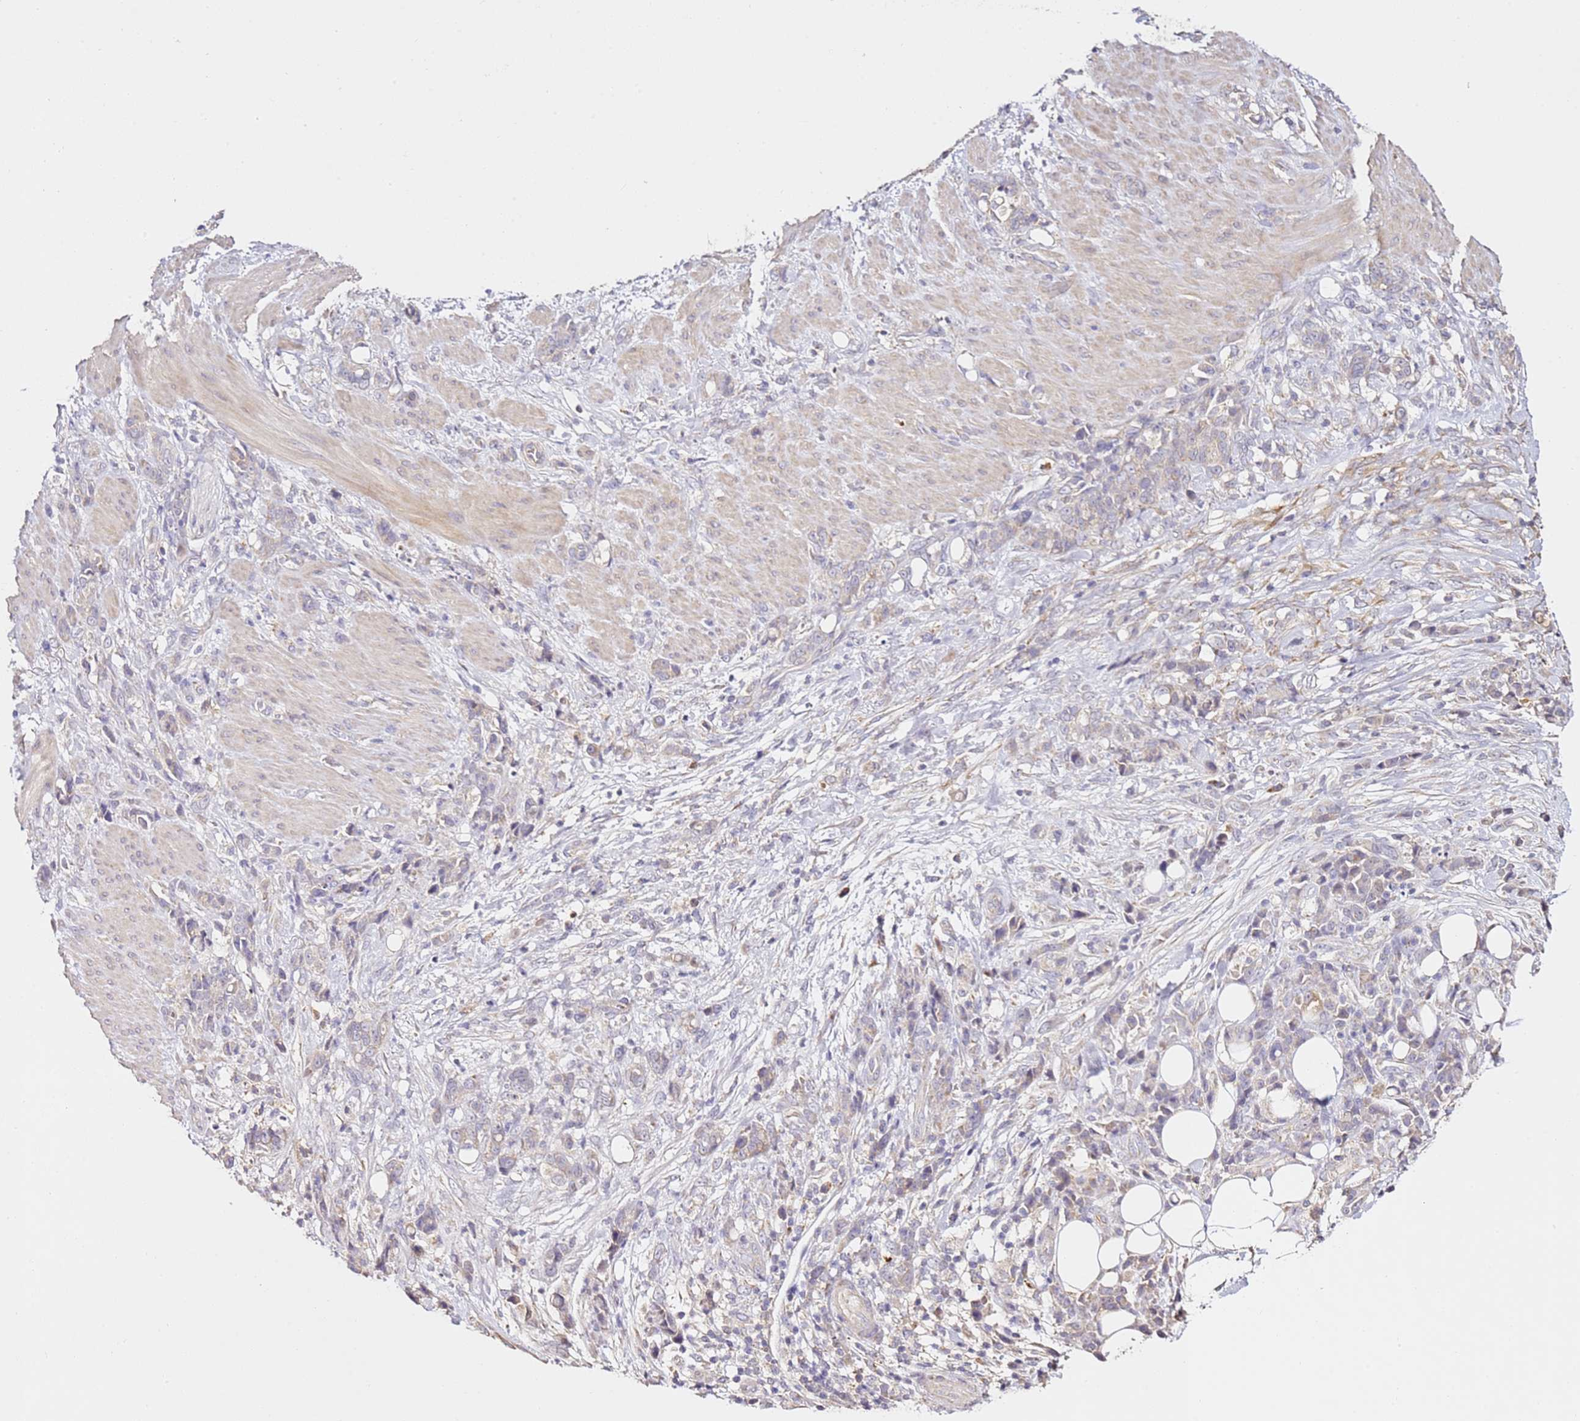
{"staining": {"intensity": "negative", "quantity": "none", "location": "none"}, "tissue": "stomach cancer", "cell_type": "Tumor cells", "image_type": "cancer", "snomed": [{"axis": "morphology", "description": "Normal tissue, NOS"}, {"axis": "morphology", "description": "Adenocarcinoma, NOS"}, {"axis": "topography", "description": "Stomach"}], "caption": "High magnification brightfield microscopy of stomach cancer stained with DAB (3,3'-diaminobenzidine) (brown) and counterstained with hematoxylin (blue): tumor cells show no significant positivity.", "gene": "OR2B11", "patient": {"sex": "female", "age": 79}}